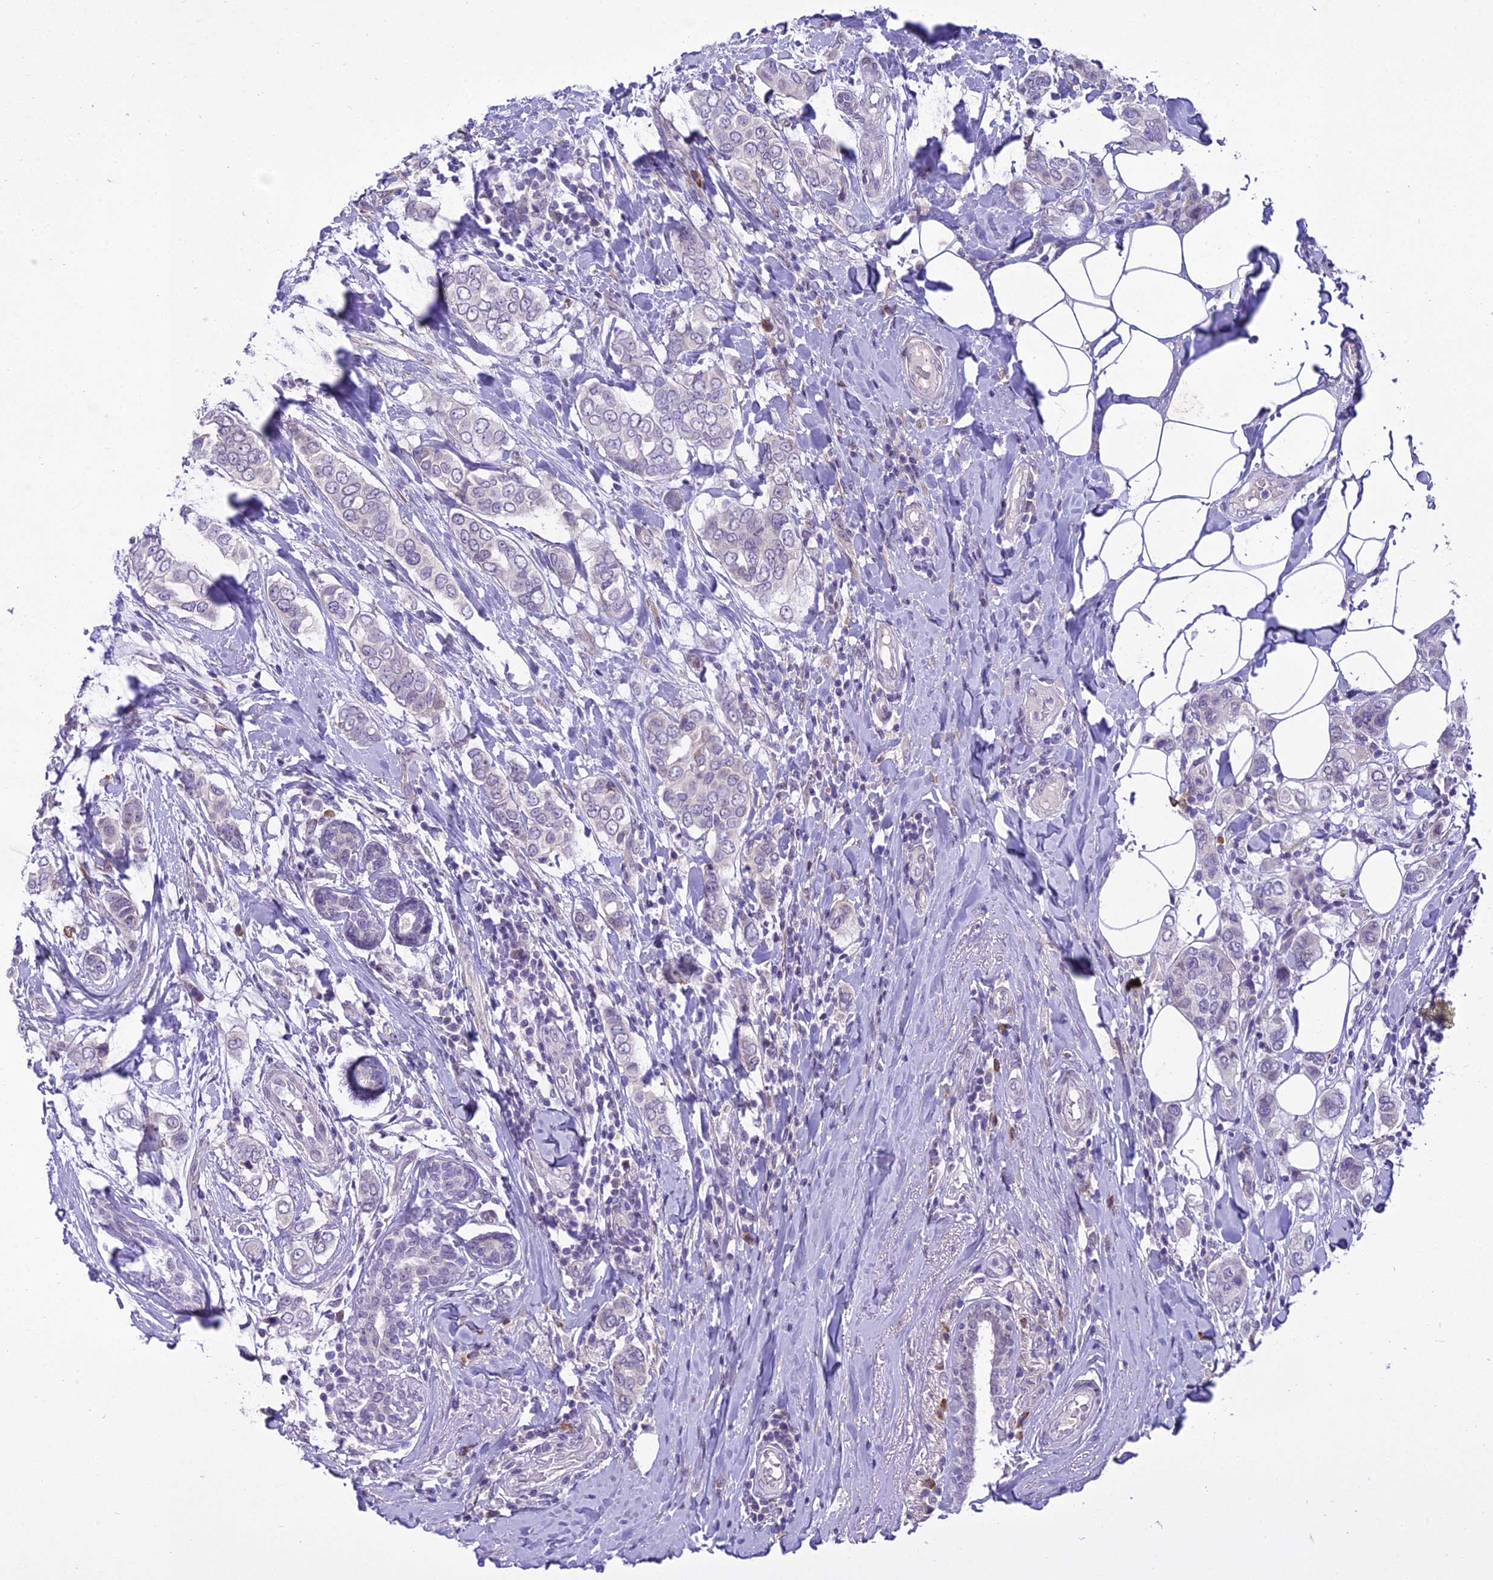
{"staining": {"intensity": "negative", "quantity": "none", "location": "none"}, "tissue": "breast cancer", "cell_type": "Tumor cells", "image_type": "cancer", "snomed": [{"axis": "morphology", "description": "Lobular carcinoma"}, {"axis": "topography", "description": "Breast"}], "caption": "Image shows no protein positivity in tumor cells of breast cancer tissue.", "gene": "NEURL2", "patient": {"sex": "female", "age": 51}}